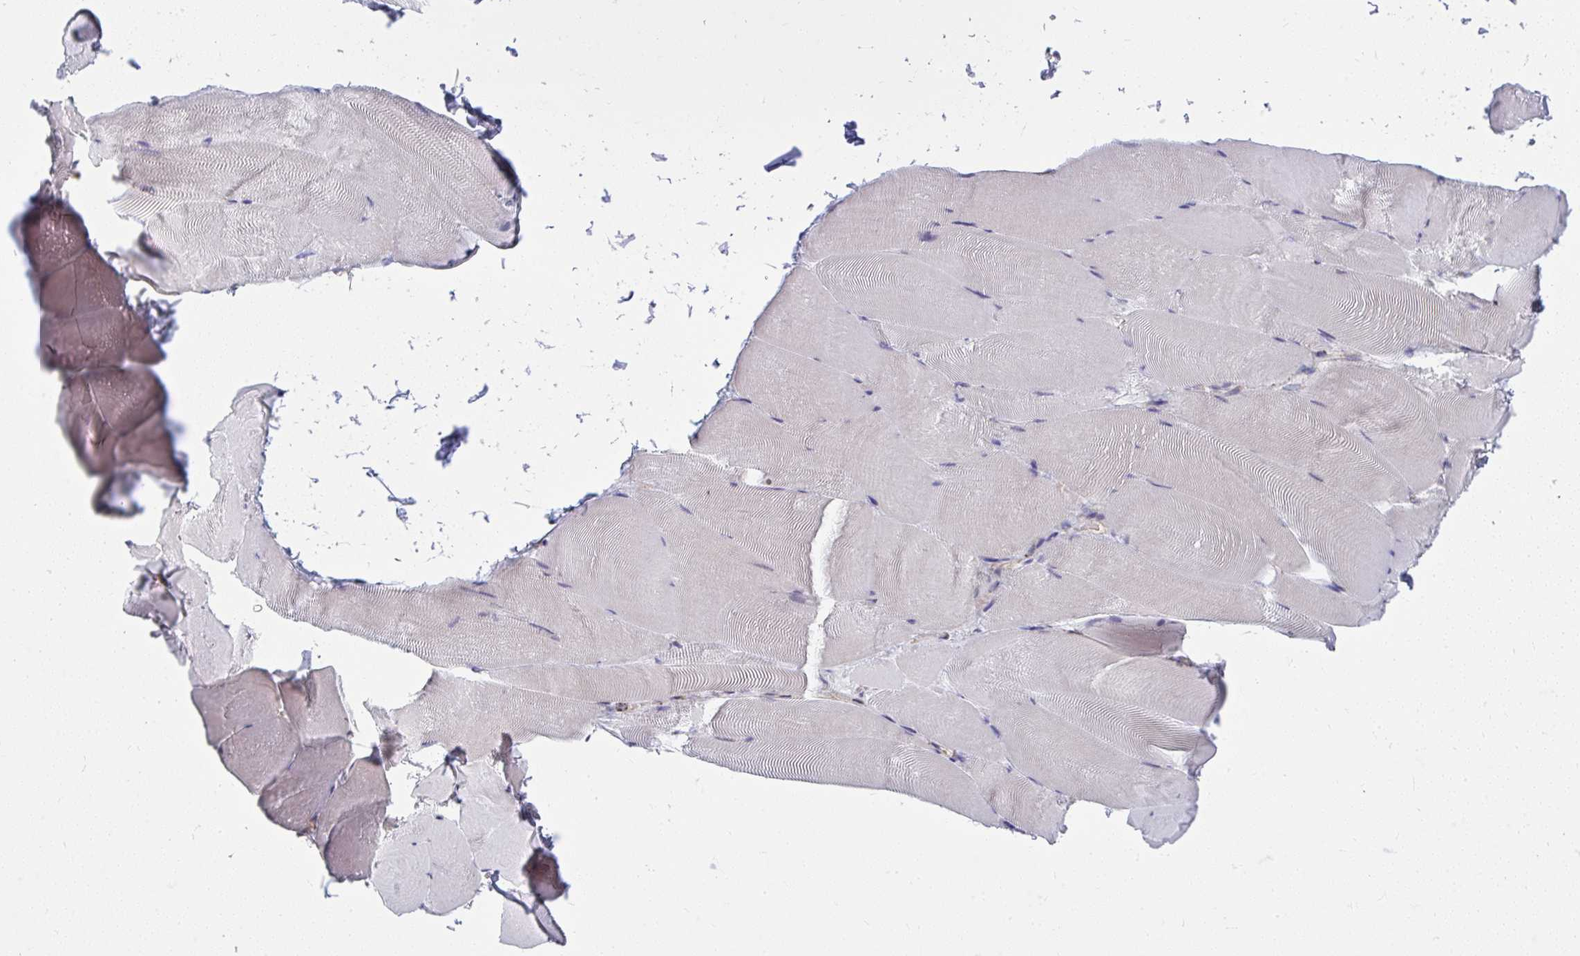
{"staining": {"intensity": "weak", "quantity": "<25%", "location": "nuclear"}, "tissue": "skeletal muscle", "cell_type": "Myocytes", "image_type": "normal", "snomed": [{"axis": "morphology", "description": "Normal tissue, NOS"}, {"axis": "topography", "description": "Skeletal muscle"}], "caption": "A histopathology image of skeletal muscle stained for a protein reveals no brown staining in myocytes. (IHC, brightfield microscopy, high magnification).", "gene": "NMNAT1", "patient": {"sex": "female", "age": 64}}